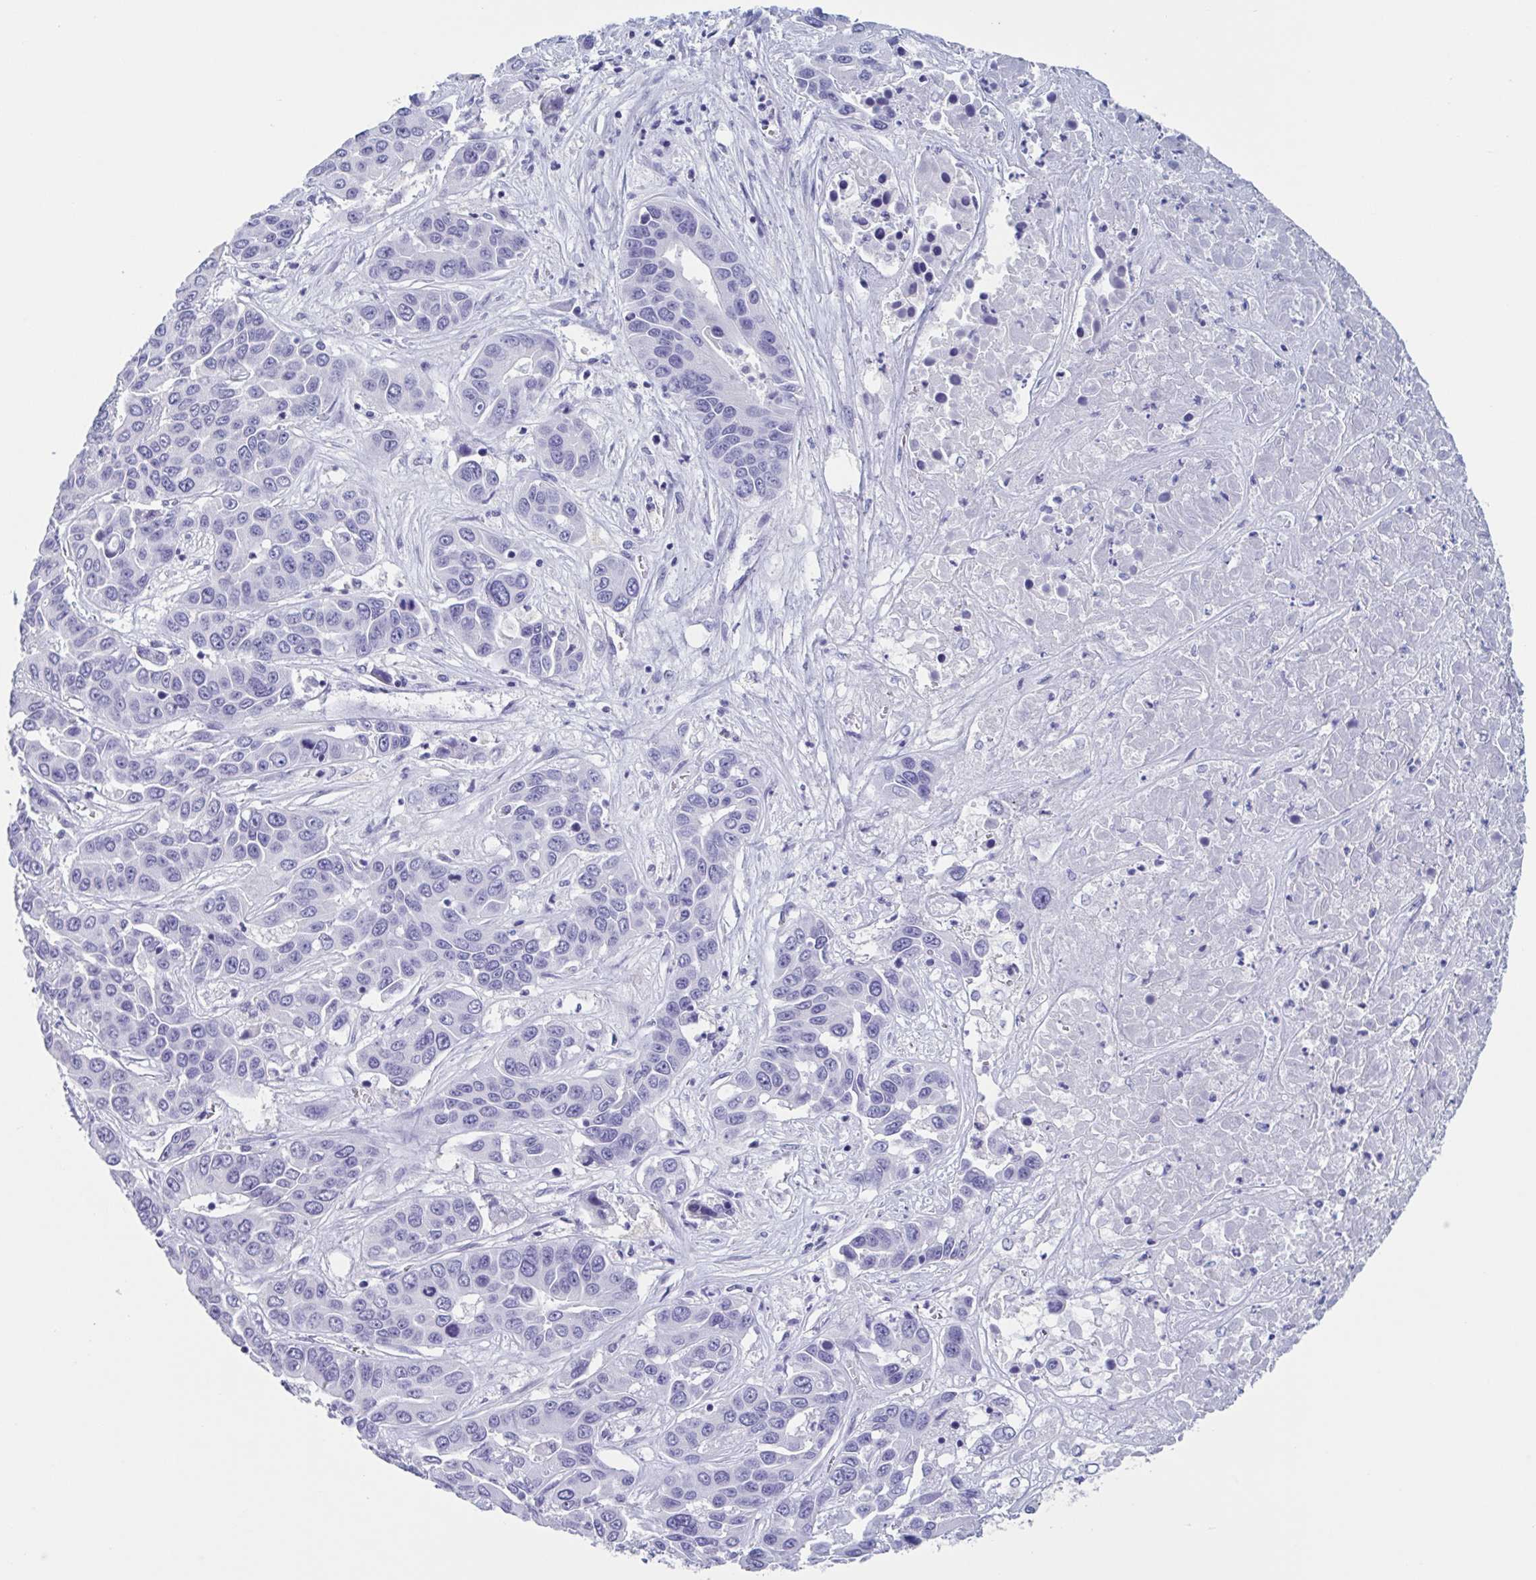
{"staining": {"intensity": "negative", "quantity": "none", "location": "none"}, "tissue": "liver cancer", "cell_type": "Tumor cells", "image_type": "cancer", "snomed": [{"axis": "morphology", "description": "Cholangiocarcinoma"}, {"axis": "topography", "description": "Liver"}], "caption": "There is no significant expression in tumor cells of cholangiocarcinoma (liver).", "gene": "USP35", "patient": {"sex": "female", "age": 52}}